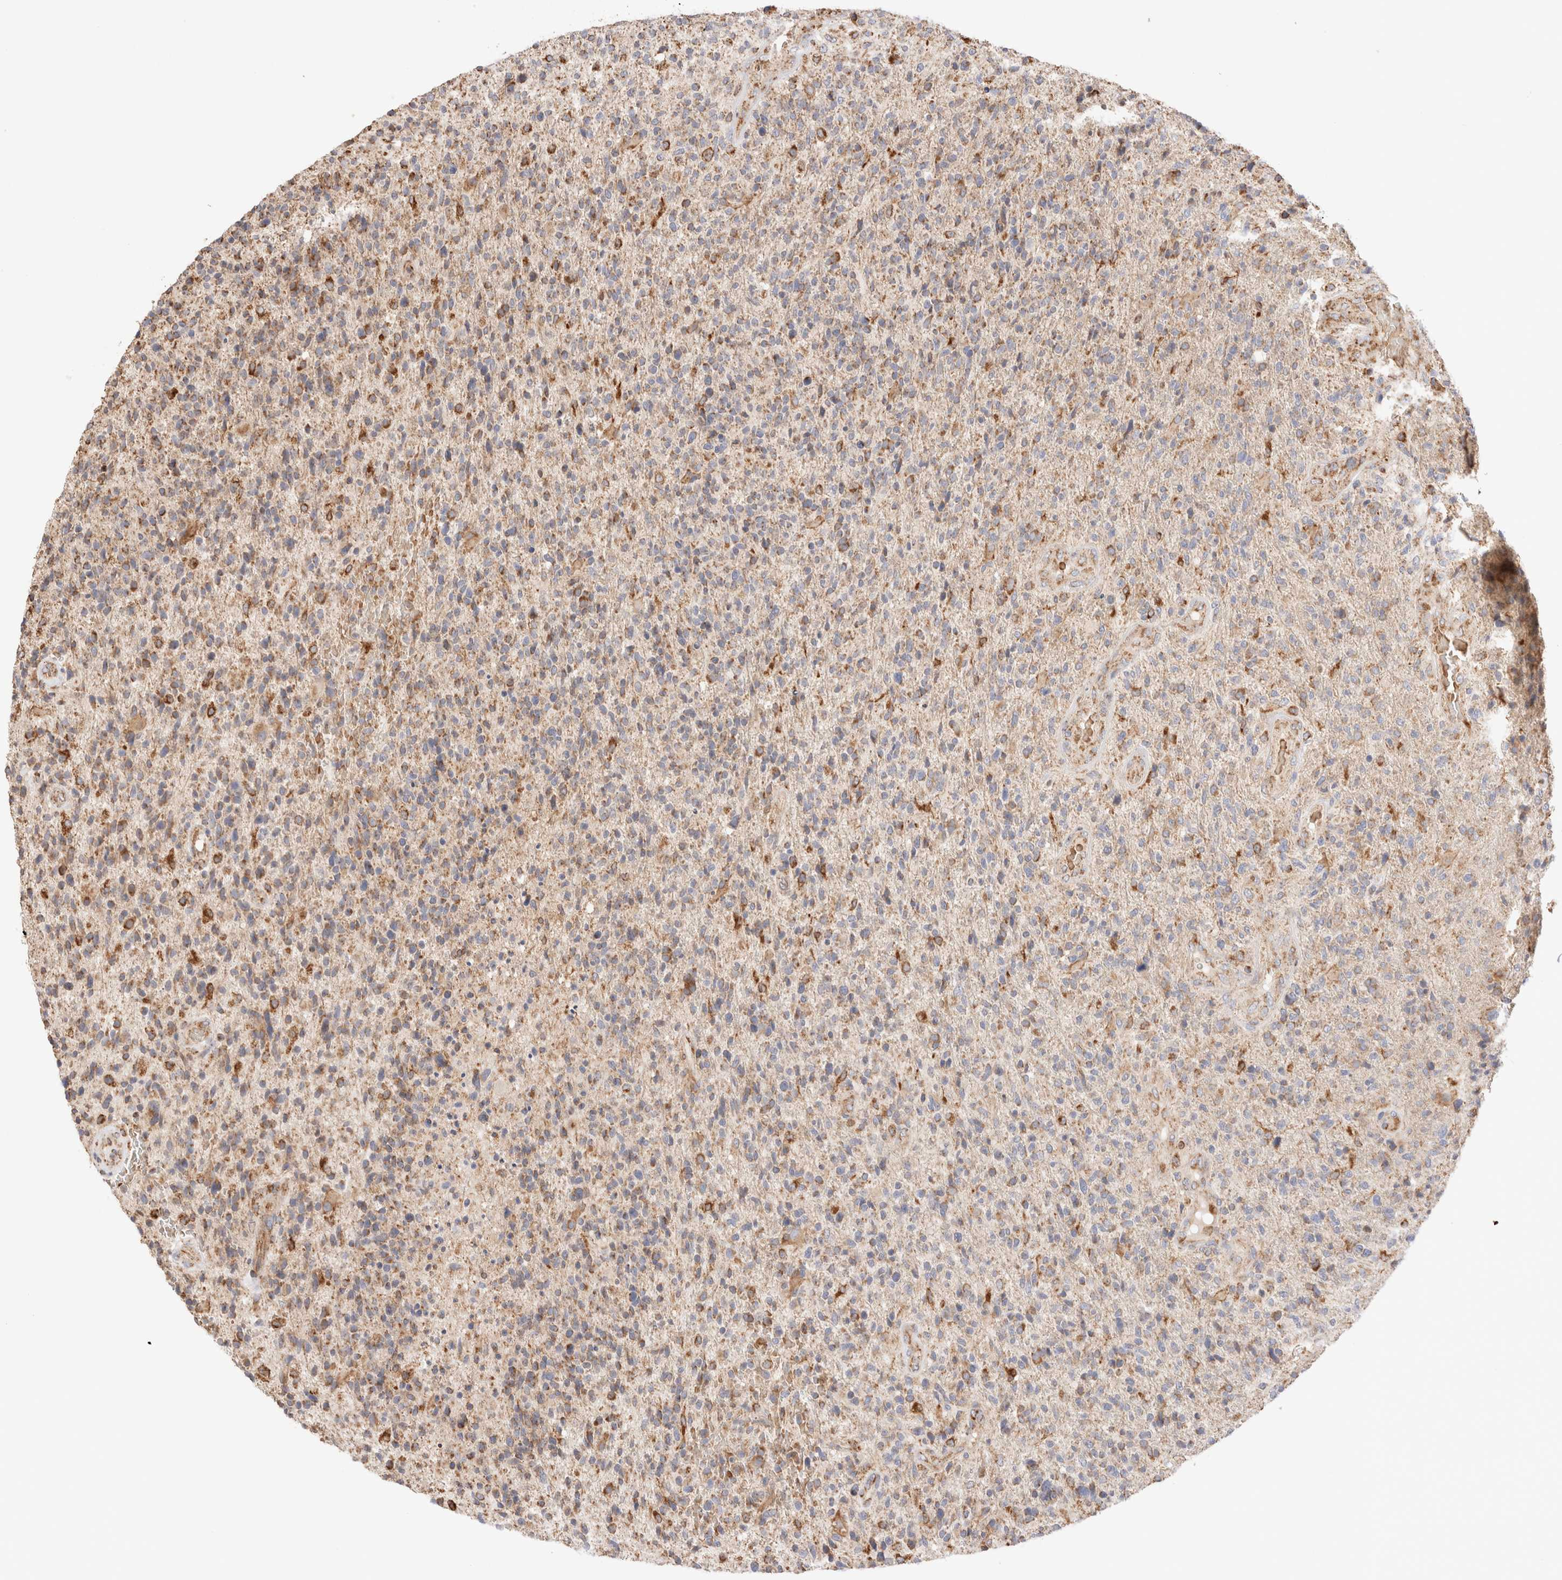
{"staining": {"intensity": "moderate", "quantity": "<25%", "location": "cytoplasmic/membranous"}, "tissue": "glioma", "cell_type": "Tumor cells", "image_type": "cancer", "snomed": [{"axis": "morphology", "description": "Glioma, malignant, High grade"}, {"axis": "topography", "description": "Brain"}], "caption": "High-power microscopy captured an immunohistochemistry (IHC) image of glioma, revealing moderate cytoplasmic/membranous expression in approximately <25% of tumor cells. (Stains: DAB in brown, nuclei in blue, Microscopy: brightfield microscopy at high magnification).", "gene": "TMPPE", "patient": {"sex": "male", "age": 72}}